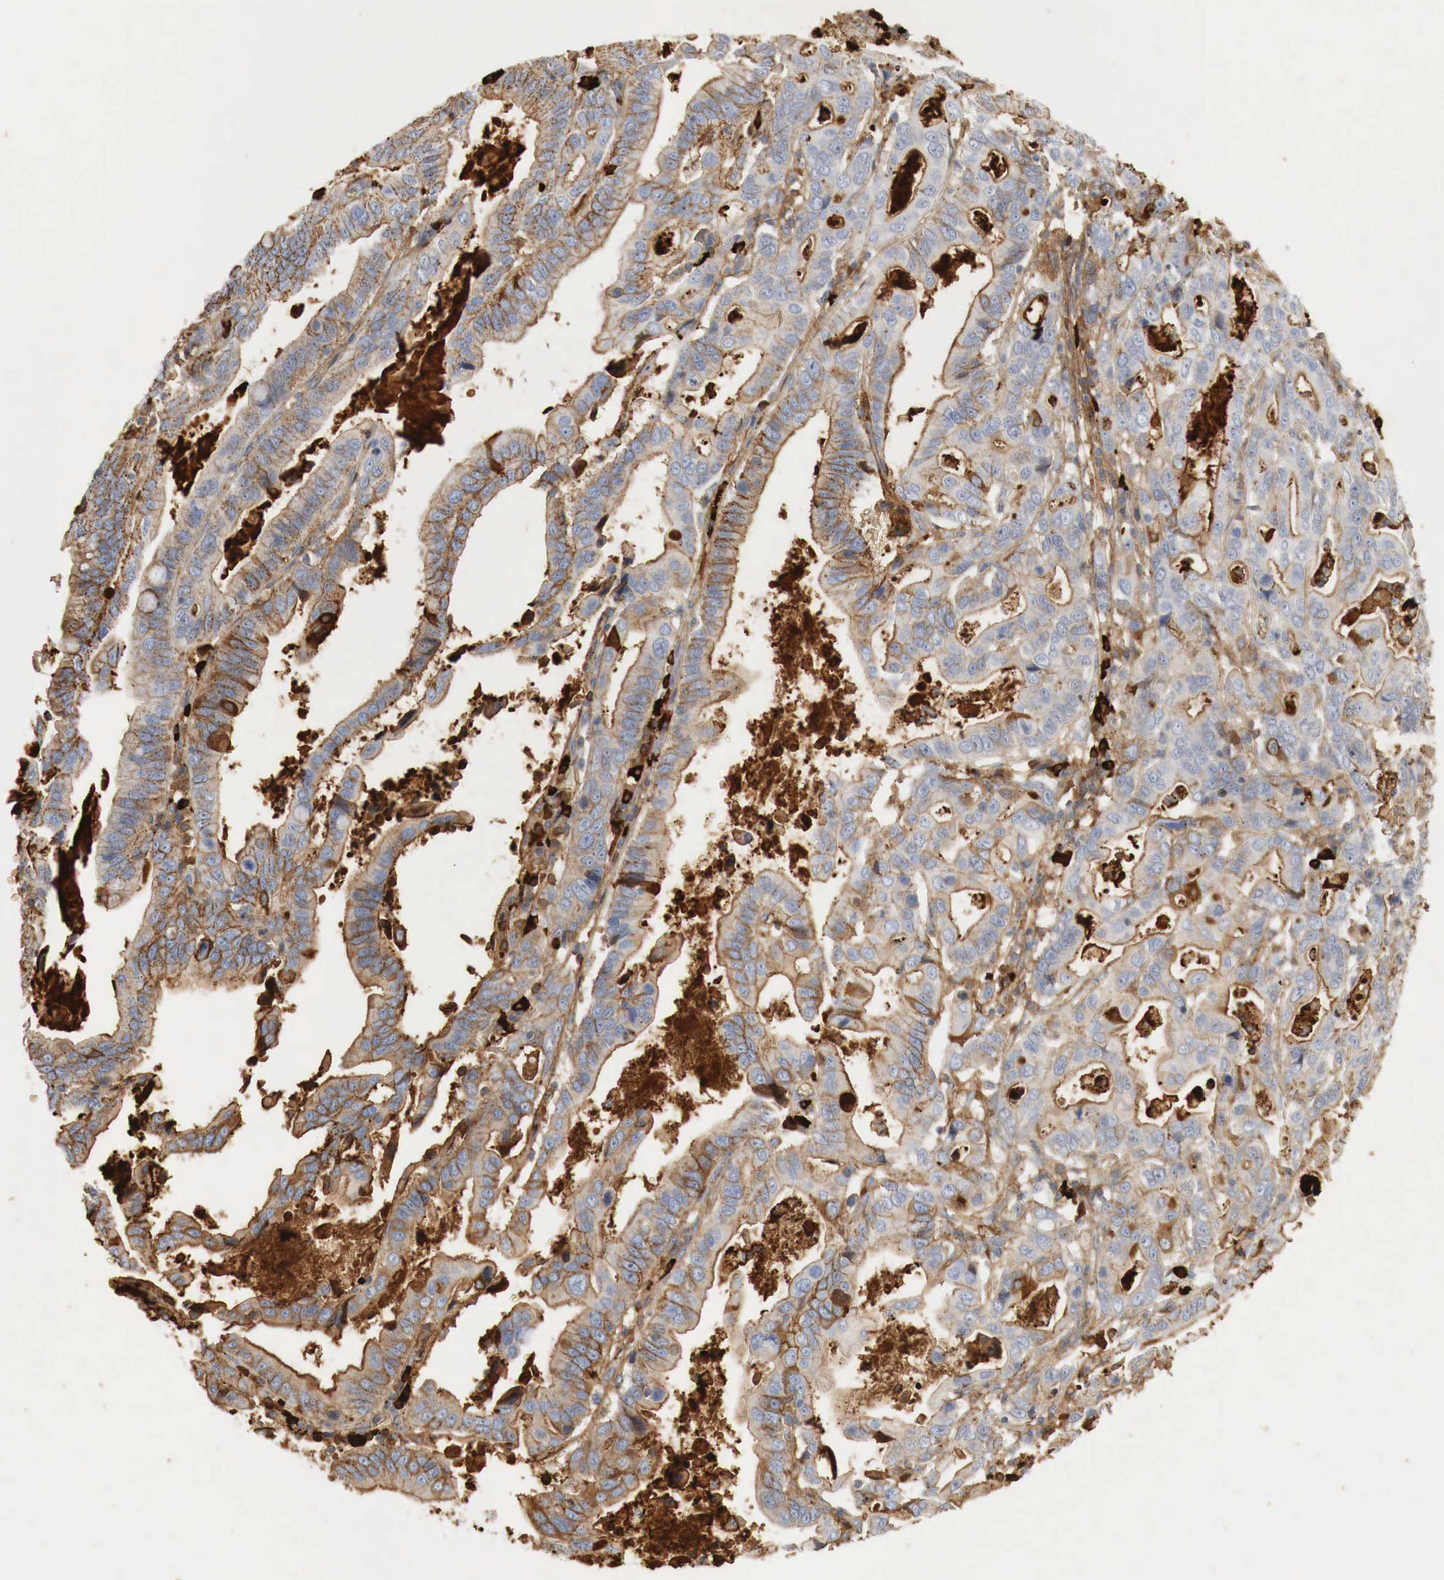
{"staining": {"intensity": "moderate", "quantity": "25%-75%", "location": "cytoplasmic/membranous"}, "tissue": "stomach cancer", "cell_type": "Tumor cells", "image_type": "cancer", "snomed": [{"axis": "morphology", "description": "Adenocarcinoma, NOS"}, {"axis": "topography", "description": "Stomach, upper"}], "caption": "Immunohistochemical staining of human stomach cancer (adenocarcinoma) exhibits moderate cytoplasmic/membranous protein expression in about 25%-75% of tumor cells. (Brightfield microscopy of DAB IHC at high magnification).", "gene": "IGLC3", "patient": {"sex": "male", "age": 63}}